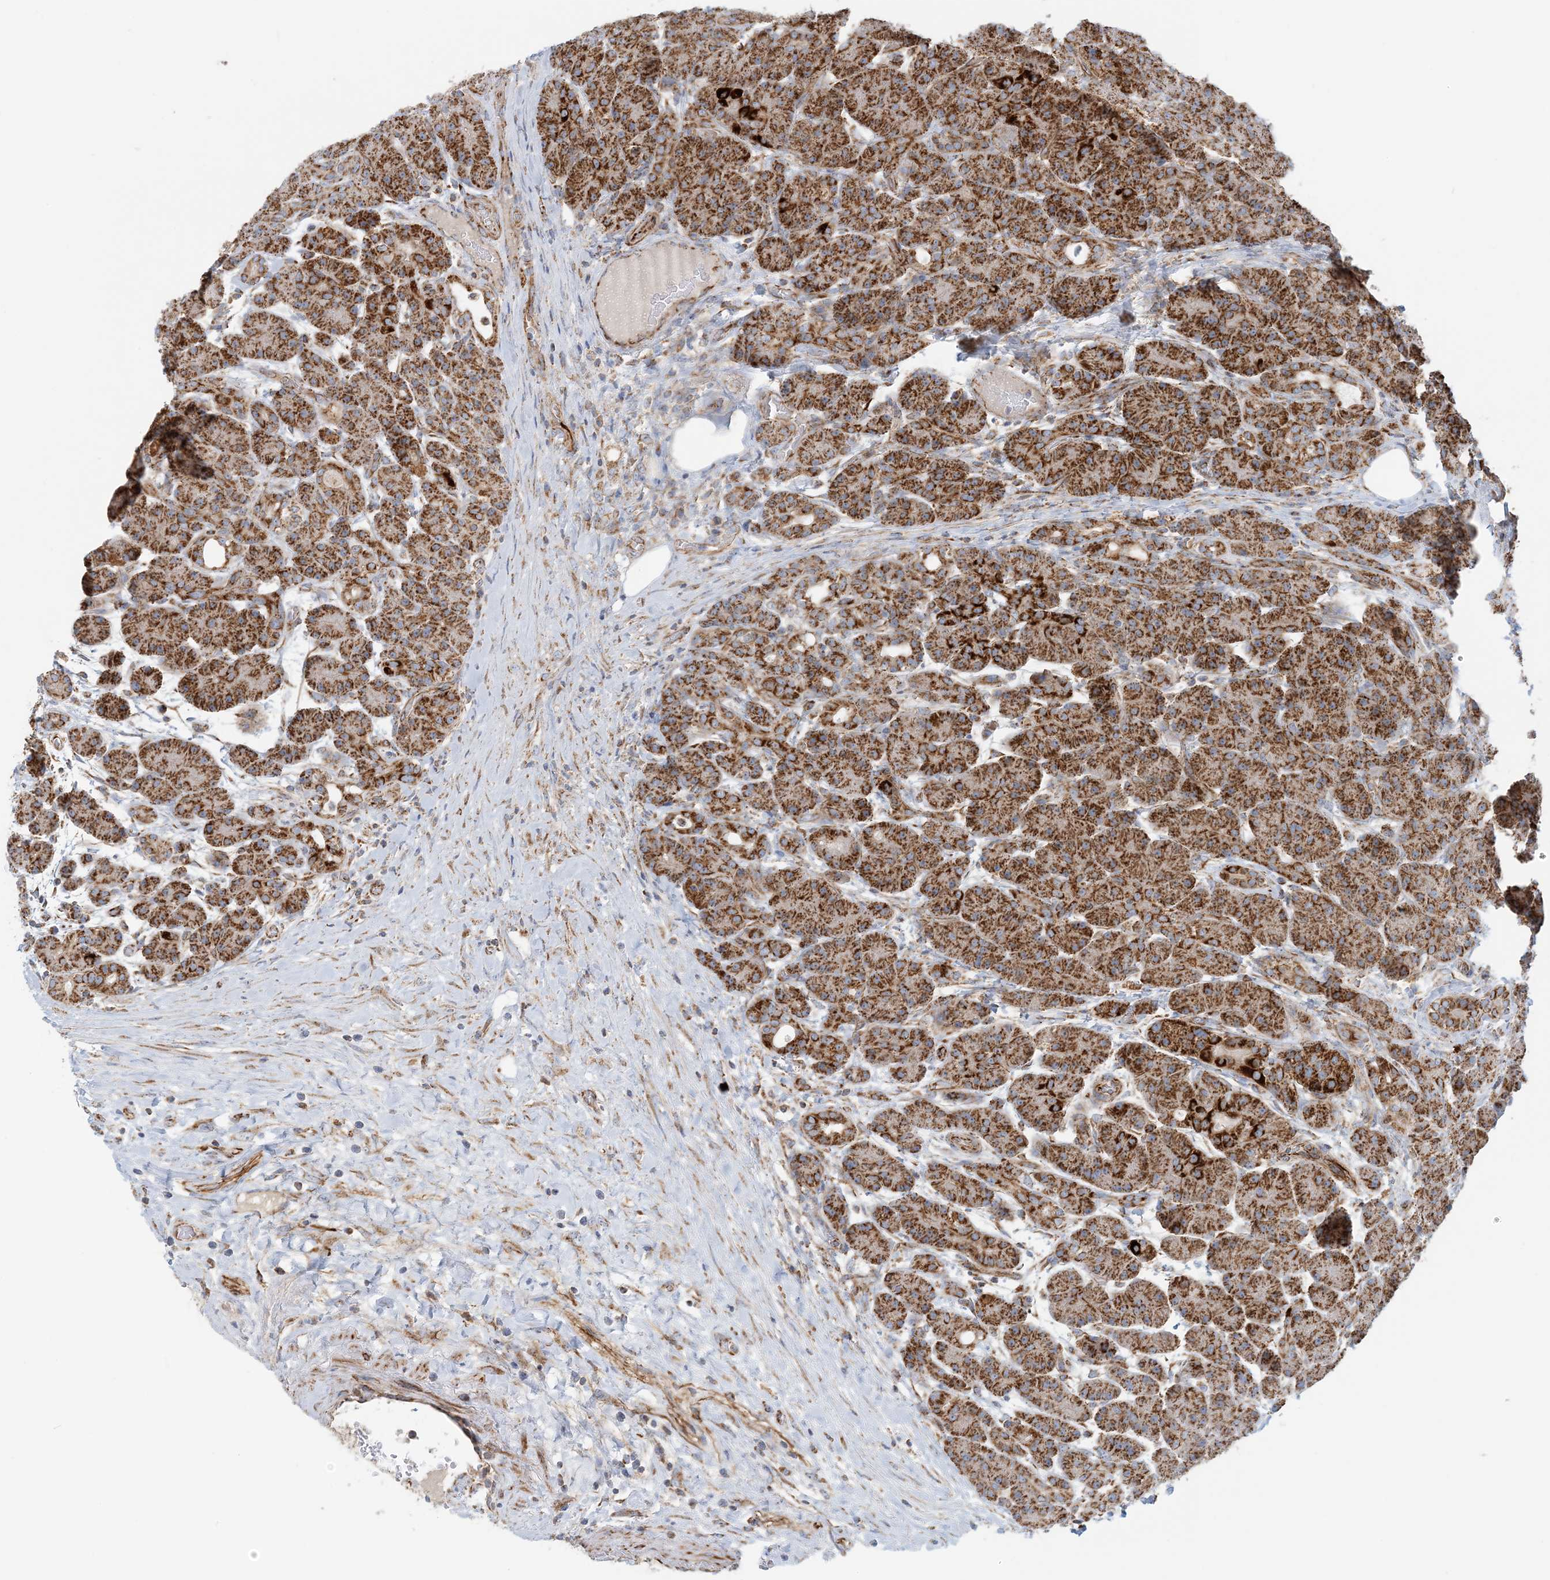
{"staining": {"intensity": "strong", "quantity": ">75%", "location": "cytoplasmic/membranous"}, "tissue": "pancreas", "cell_type": "Exocrine glandular cells", "image_type": "normal", "snomed": [{"axis": "morphology", "description": "Normal tissue, NOS"}, {"axis": "topography", "description": "Pancreas"}], "caption": "Strong cytoplasmic/membranous staining is identified in approximately >75% of exocrine glandular cells in unremarkable pancreas.", "gene": "COA3", "patient": {"sex": "male", "age": 63}}